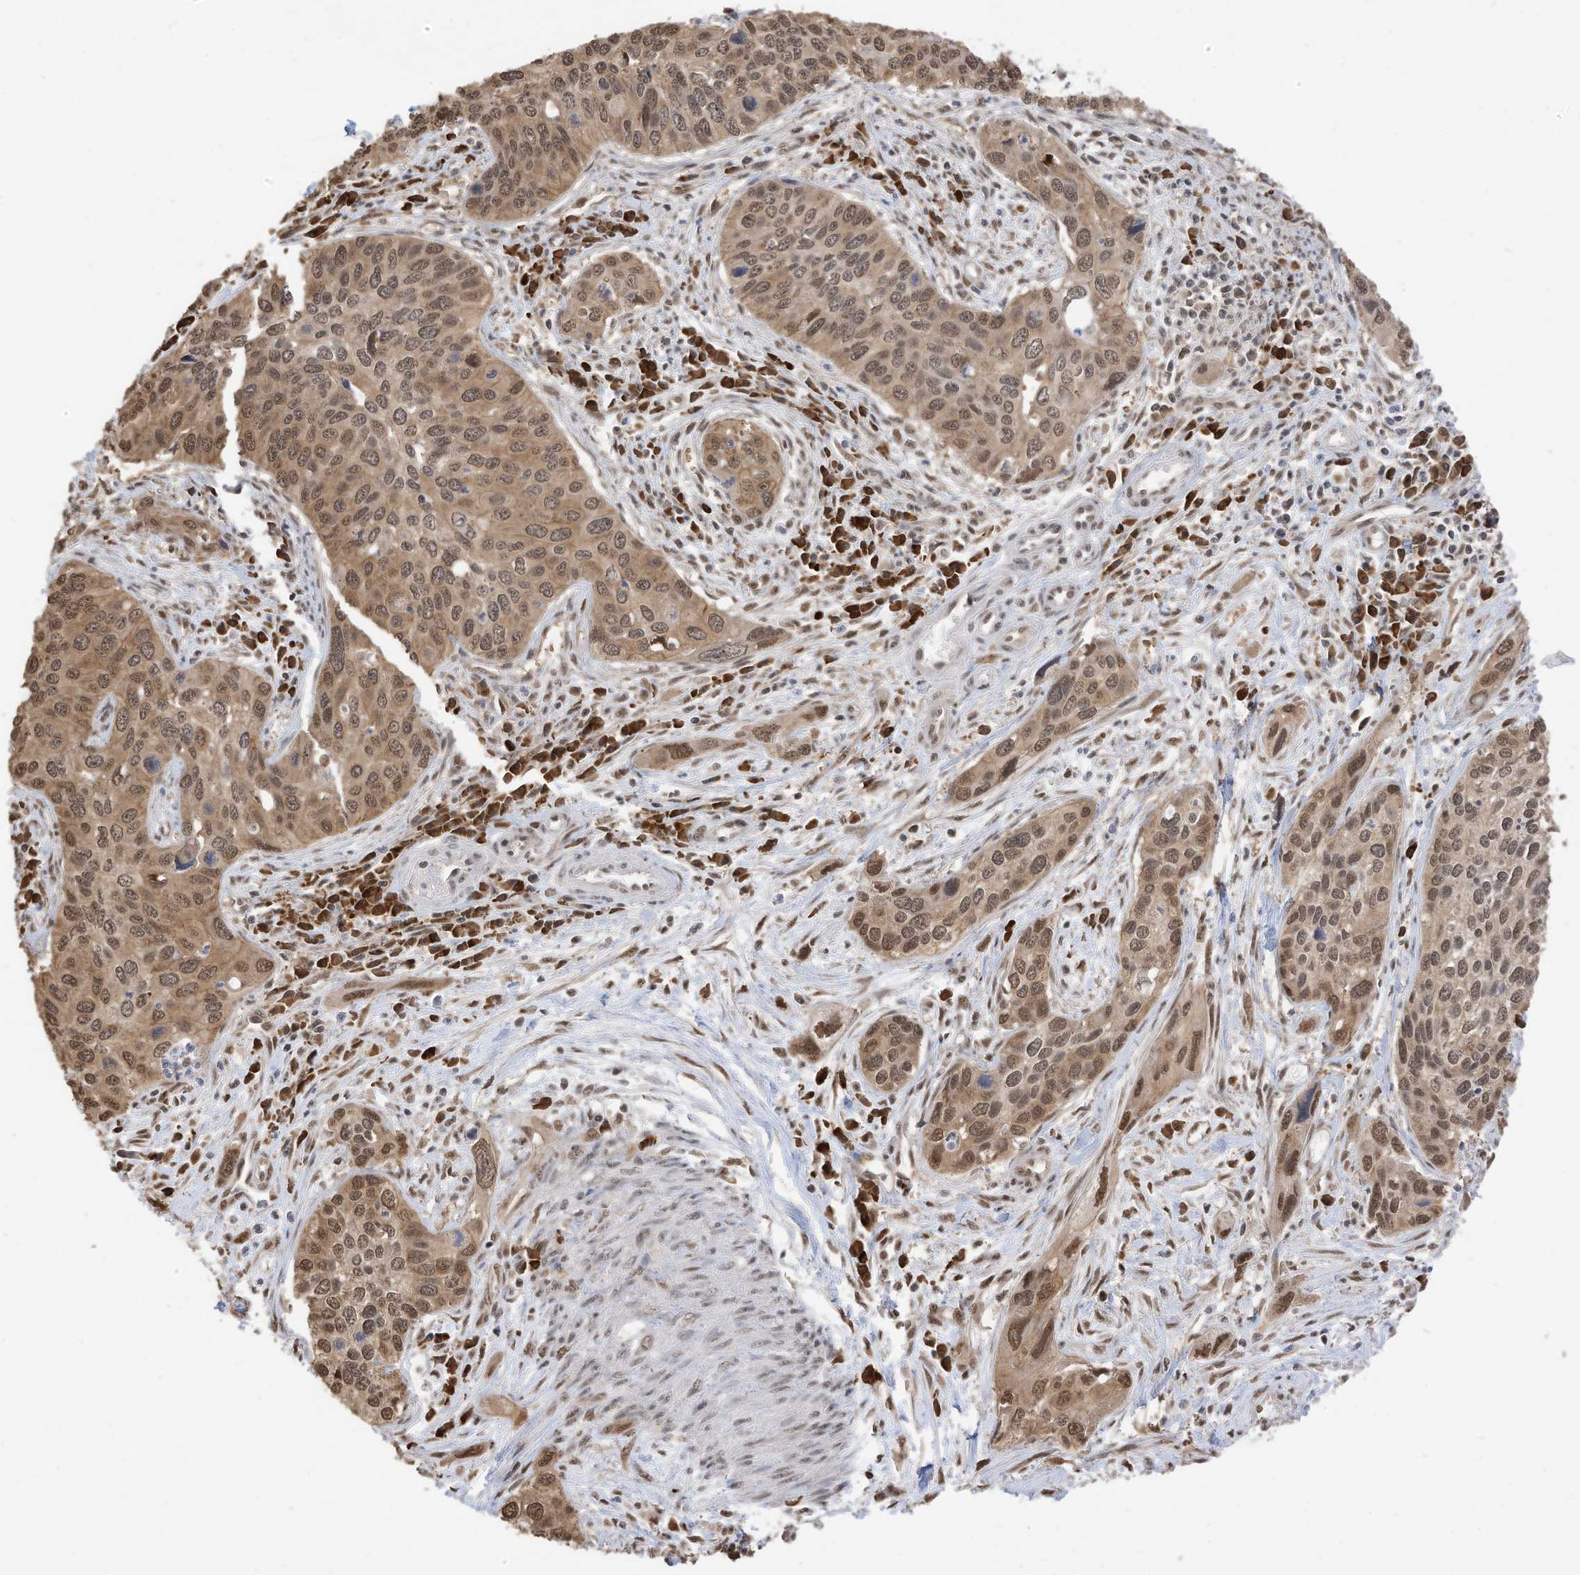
{"staining": {"intensity": "moderate", "quantity": ">75%", "location": "cytoplasmic/membranous,nuclear"}, "tissue": "cervical cancer", "cell_type": "Tumor cells", "image_type": "cancer", "snomed": [{"axis": "morphology", "description": "Squamous cell carcinoma, NOS"}, {"axis": "topography", "description": "Cervix"}], "caption": "Immunohistochemistry (IHC) image of human squamous cell carcinoma (cervical) stained for a protein (brown), which demonstrates medium levels of moderate cytoplasmic/membranous and nuclear positivity in about >75% of tumor cells.", "gene": "ZNF195", "patient": {"sex": "female", "age": 55}}